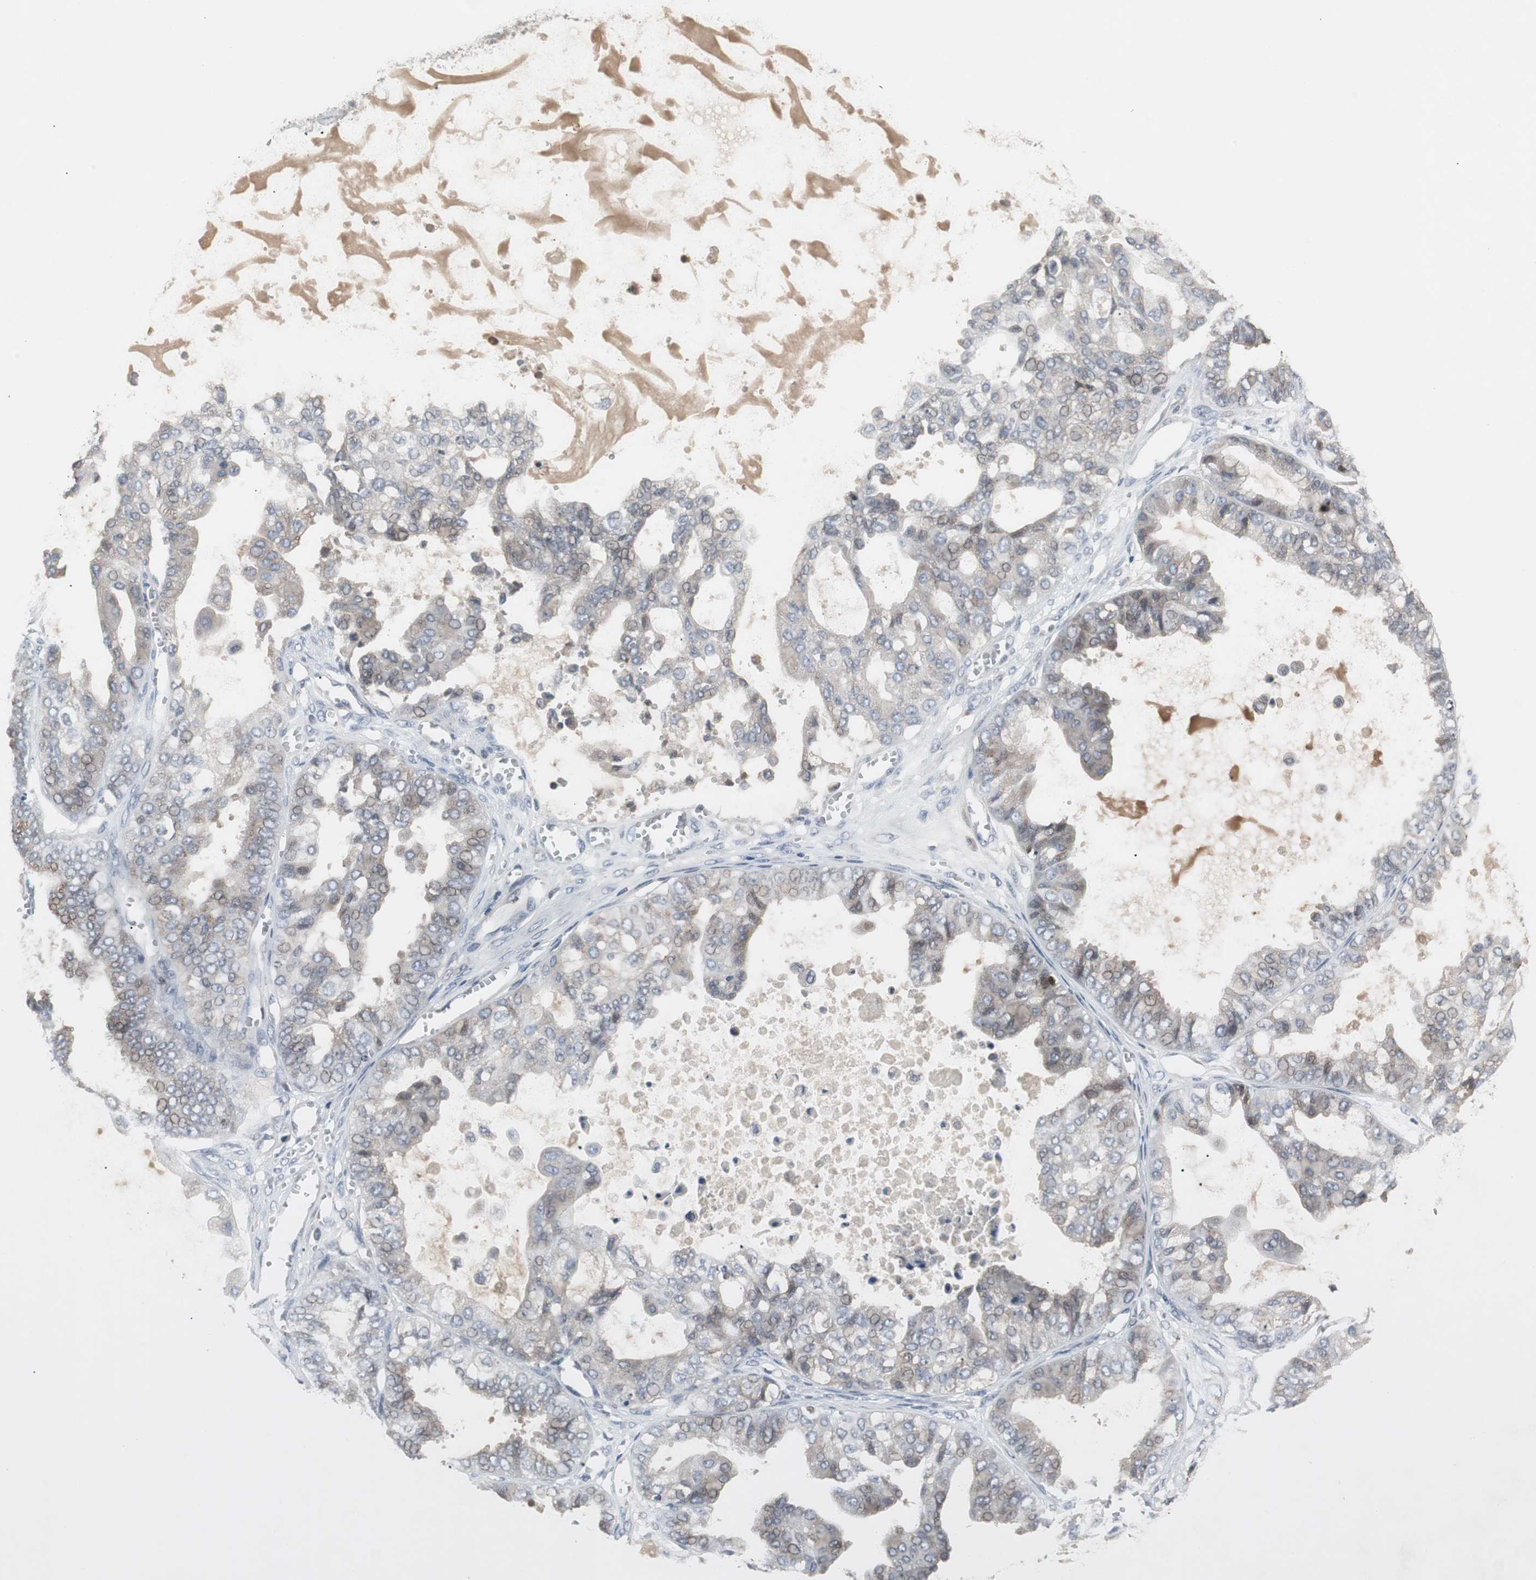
{"staining": {"intensity": "weak", "quantity": "<25%", "location": "cytoplasmic/membranous,nuclear"}, "tissue": "ovarian cancer", "cell_type": "Tumor cells", "image_type": "cancer", "snomed": [{"axis": "morphology", "description": "Carcinoma, NOS"}, {"axis": "morphology", "description": "Carcinoma, endometroid"}, {"axis": "topography", "description": "Ovary"}], "caption": "This is an immunohistochemistry (IHC) image of human ovarian cancer (carcinoma). There is no expression in tumor cells.", "gene": "ZNF396", "patient": {"sex": "female", "age": 50}}